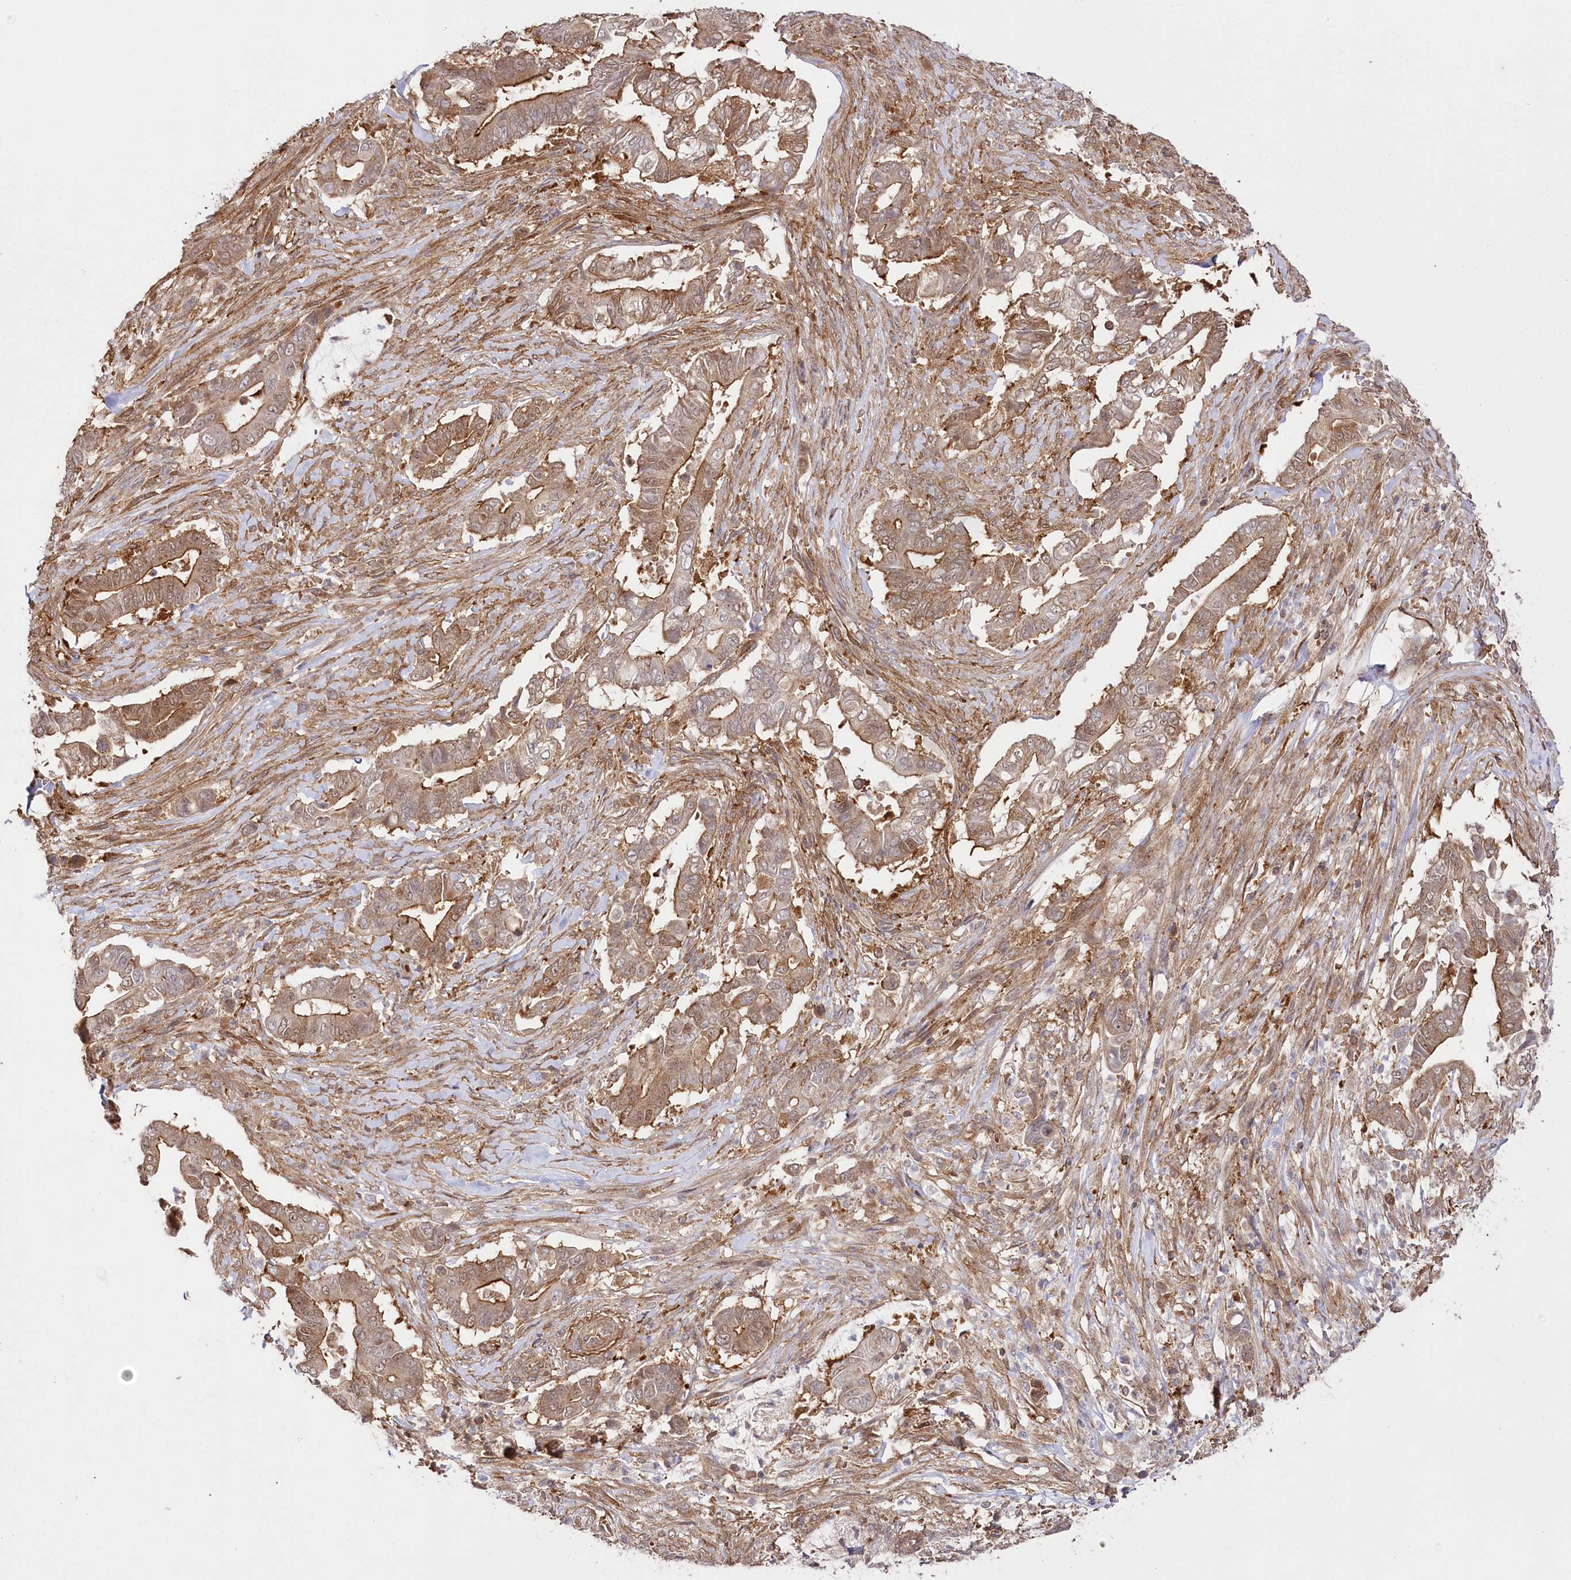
{"staining": {"intensity": "moderate", "quantity": ">75%", "location": "cytoplasmic/membranous"}, "tissue": "pancreatic cancer", "cell_type": "Tumor cells", "image_type": "cancer", "snomed": [{"axis": "morphology", "description": "Adenocarcinoma, NOS"}, {"axis": "topography", "description": "Pancreas"}], "caption": "Immunohistochemistry (IHC) photomicrograph of adenocarcinoma (pancreatic) stained for a protein (brown), which demonstrates medium levels of moderate cytoplasmic/membranous positivity in about >75% of tumor cells.", "gene": "CCDC91", "patient": {"sex": "male", "age": 68}}